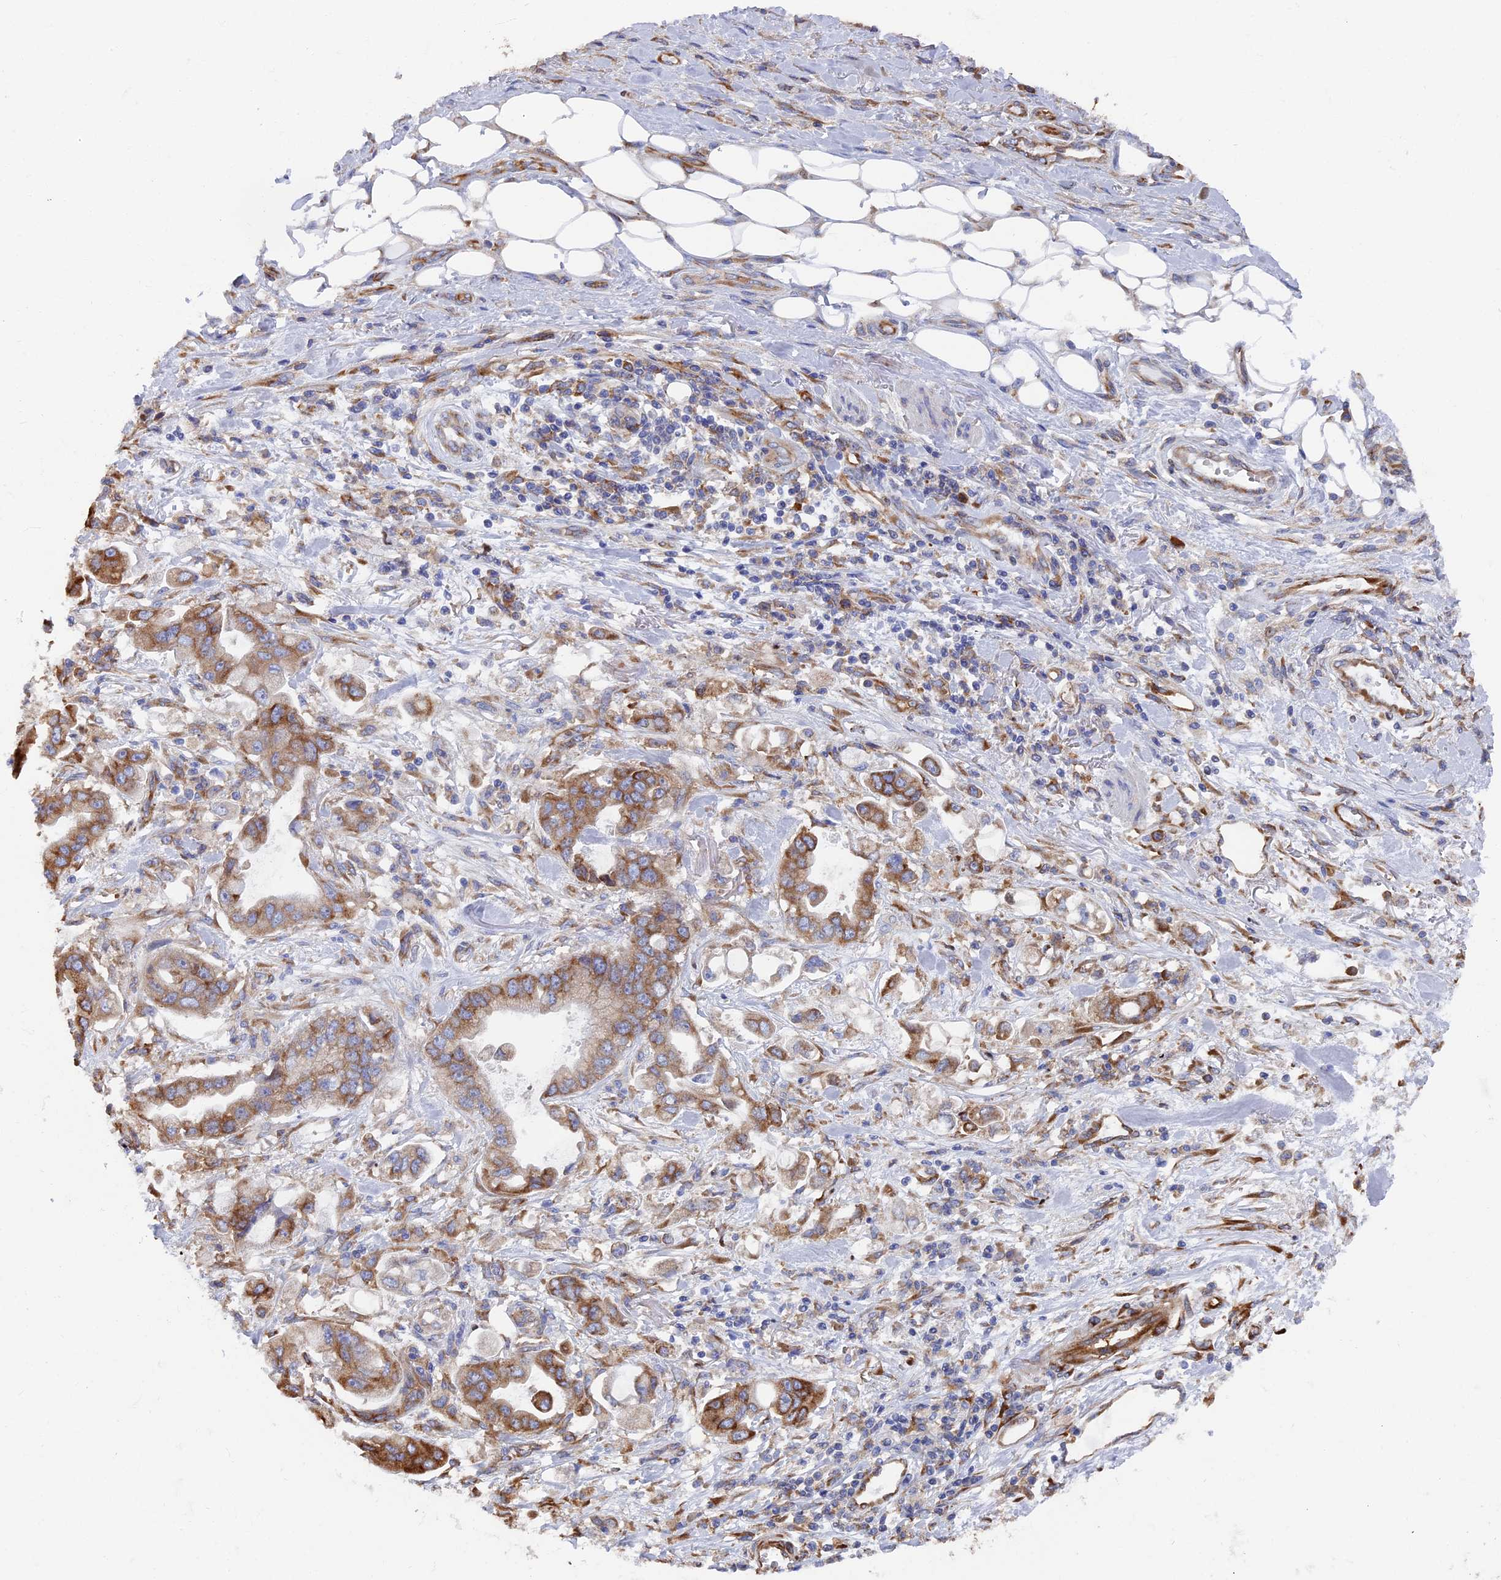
{"staining": {"intensity": "moderate", "quantity": "25%-75%", "location": "cytoplasmic/membranous"}, "tissue": "stomach cancer", "cell_type": "Tumor cells", "image_type": "cancer", "snomed": [{"axis": "morphology", "description": "Adenocarcinoma, NOS"}, {"axis": "topography", "description": "Stomach"}], "caption": "IHC histopathology image of neoplastic tissue: adenocarcinoma (stomach) stained using immunohistochemistry displays medium levels of moderate protein expression localized specifically in the cytoplasmic/membranous of tumor cells, appearing as a cytoplasmic/membranous brown color.", "gene": "YBX1", "patient": {"sex": "male", "age": 62}}